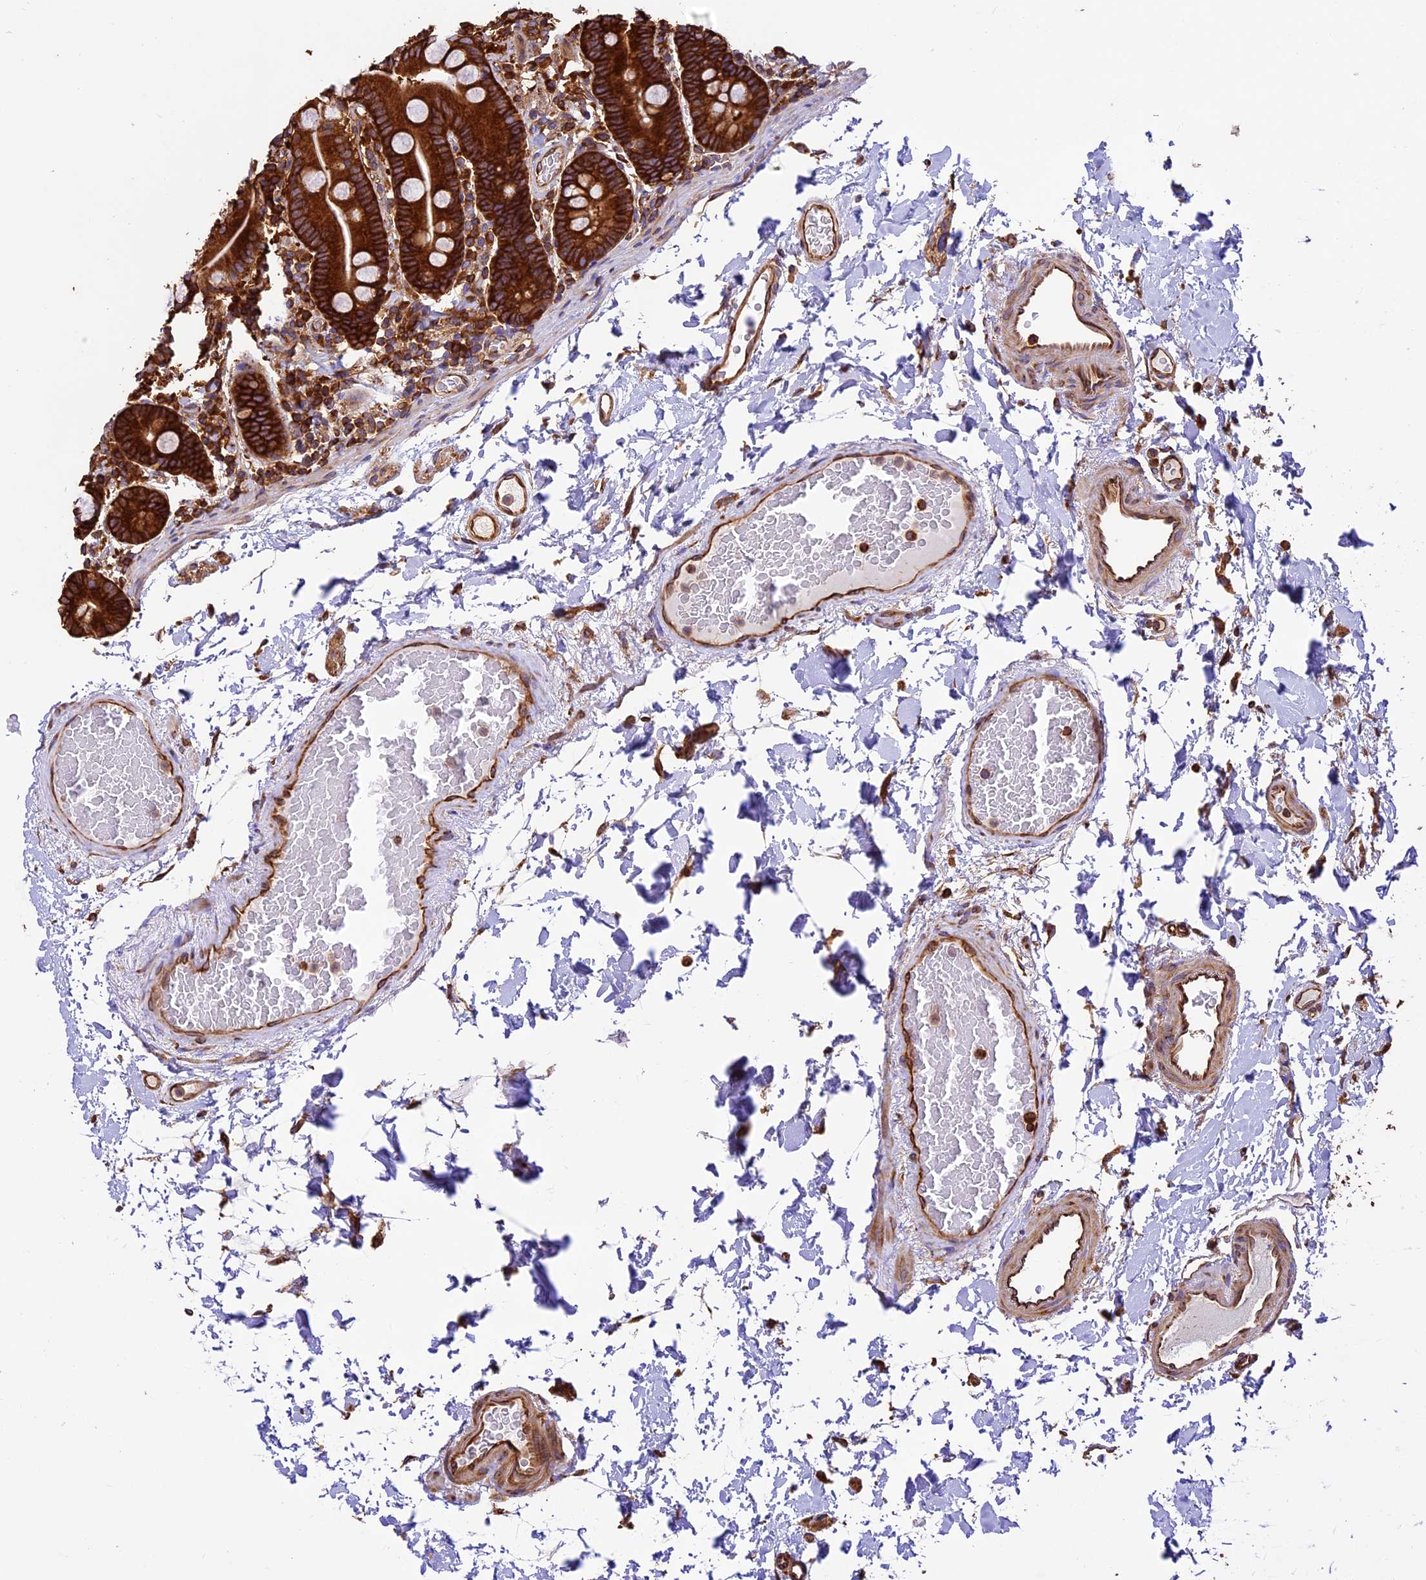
{"staining": {"intensity": "strong", "quantity": ">75%", "location": "cytoplasmic/membranous"}, "tissue": "duodenum", "cell_type": "Glandular cells", "image_type": "normal", "snomed": [{"axis": "morphology", "description": "Normal tissue, NOS"}, {"axis": "topography", "description": "Duodenum"}], "caption": "Immunohistochemical staining of unremarkable human duodenum demonstrates strong cytoplasmic/membranous protein staining in about >75% of glandular cells. Ihc stains the protein of interest in brown and the nuclei are stained blue.", "gene": "KARS1", "patient": {"sex": "male", "age": 55}}